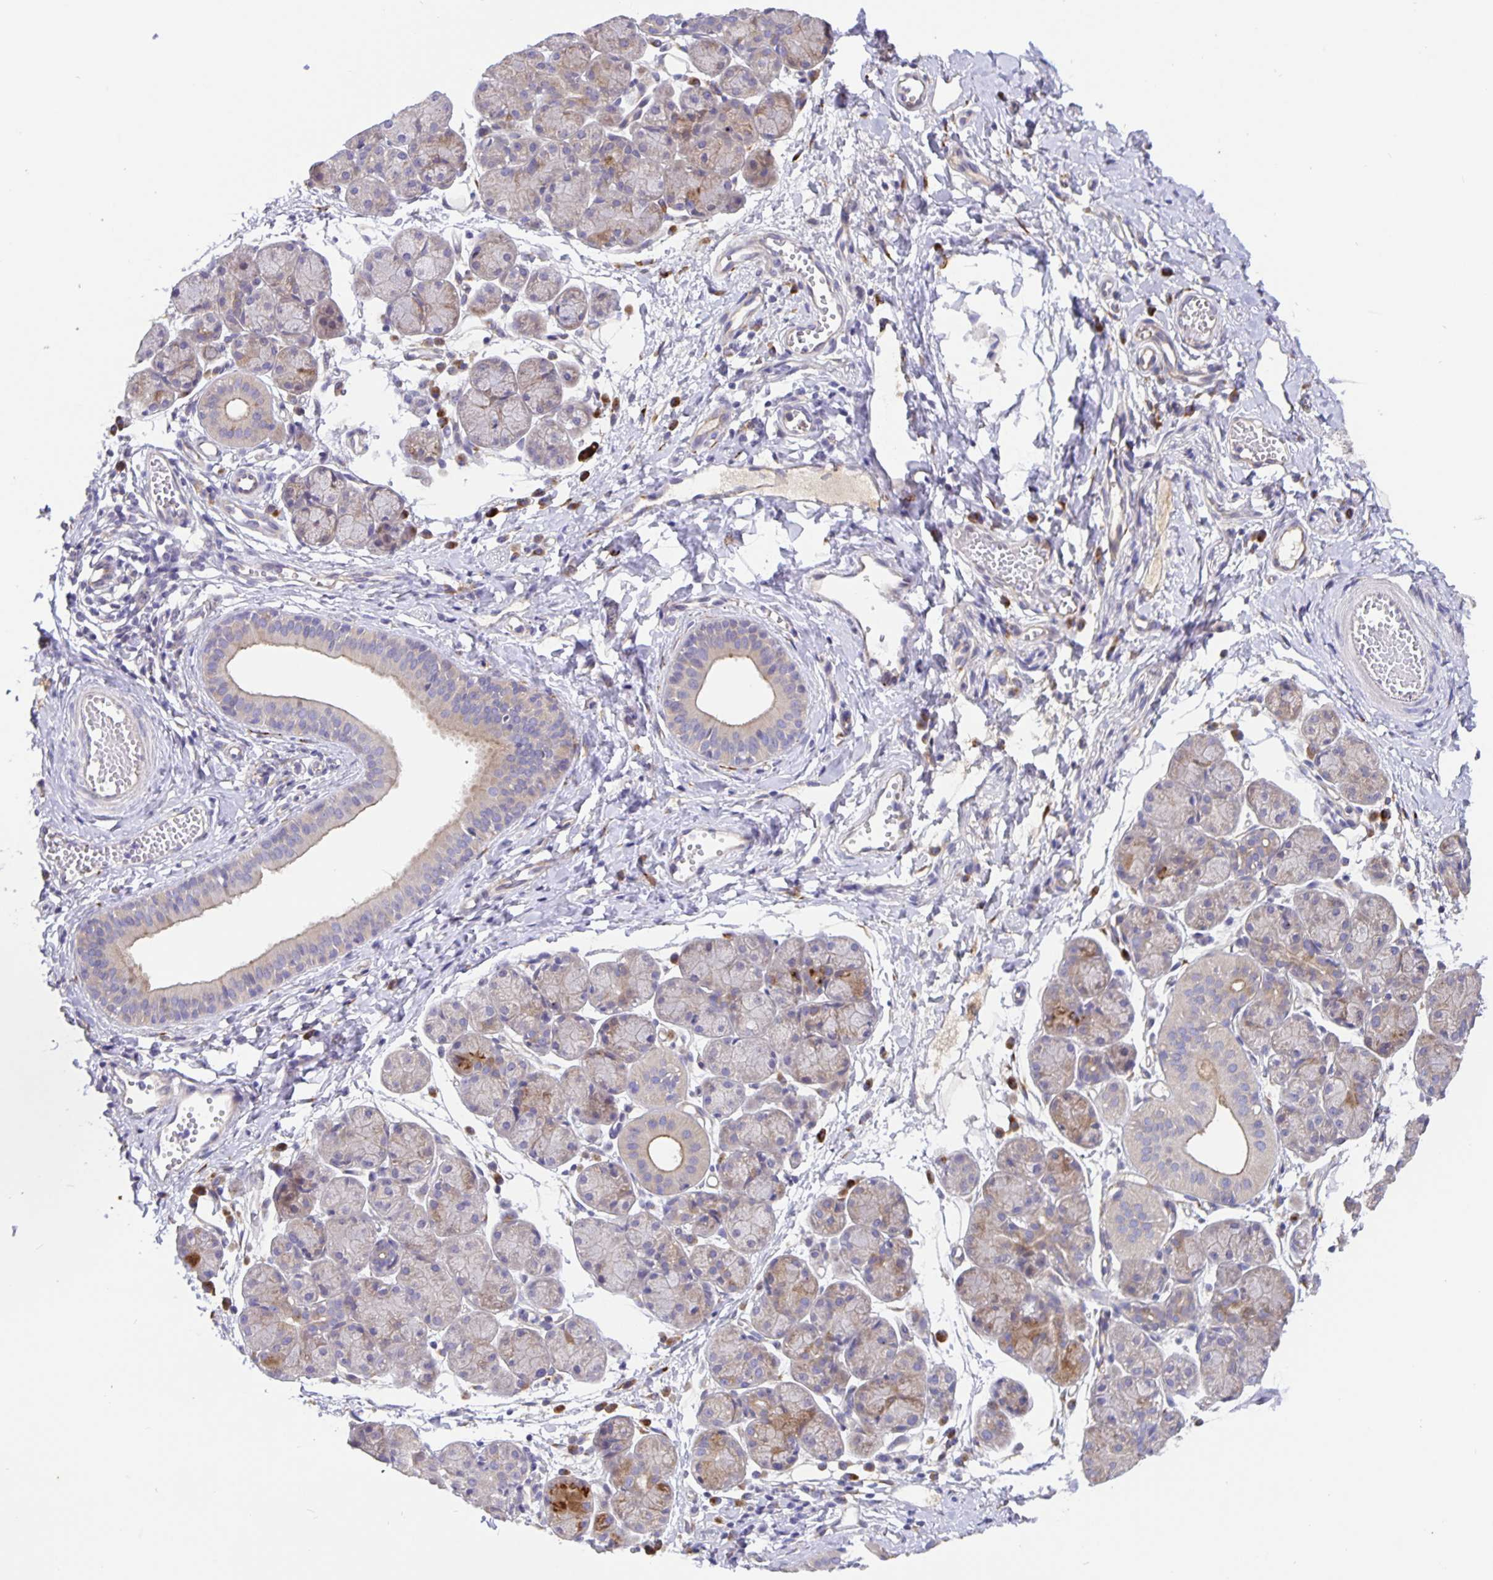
{"staining": {"intensity": "moderate", "quantity": "<25%", "location": "cytoplasmic/membranous"}, "tissue": "salivary gland", "cell_type": "Glandular cells", "image_type": "normal", "snomed": [{"axis": "morphology", "description": "Normal tissue, NOS"}, {"axis": "morphology", "description": "Inflammation, NOS"}, {"axis": "topography", "description": "Lymph node"}, {"axis": "topography", "description": "Salivary gland"}], "caption": "High-power microscopy captured an IHC histopathology image of benign salivary gland, revealing moderate cytoplasmic/membranous staining in approximately <25% of glandular cells.", "gene": "EML6", "patient": {"sex": "male", "age": 3}}